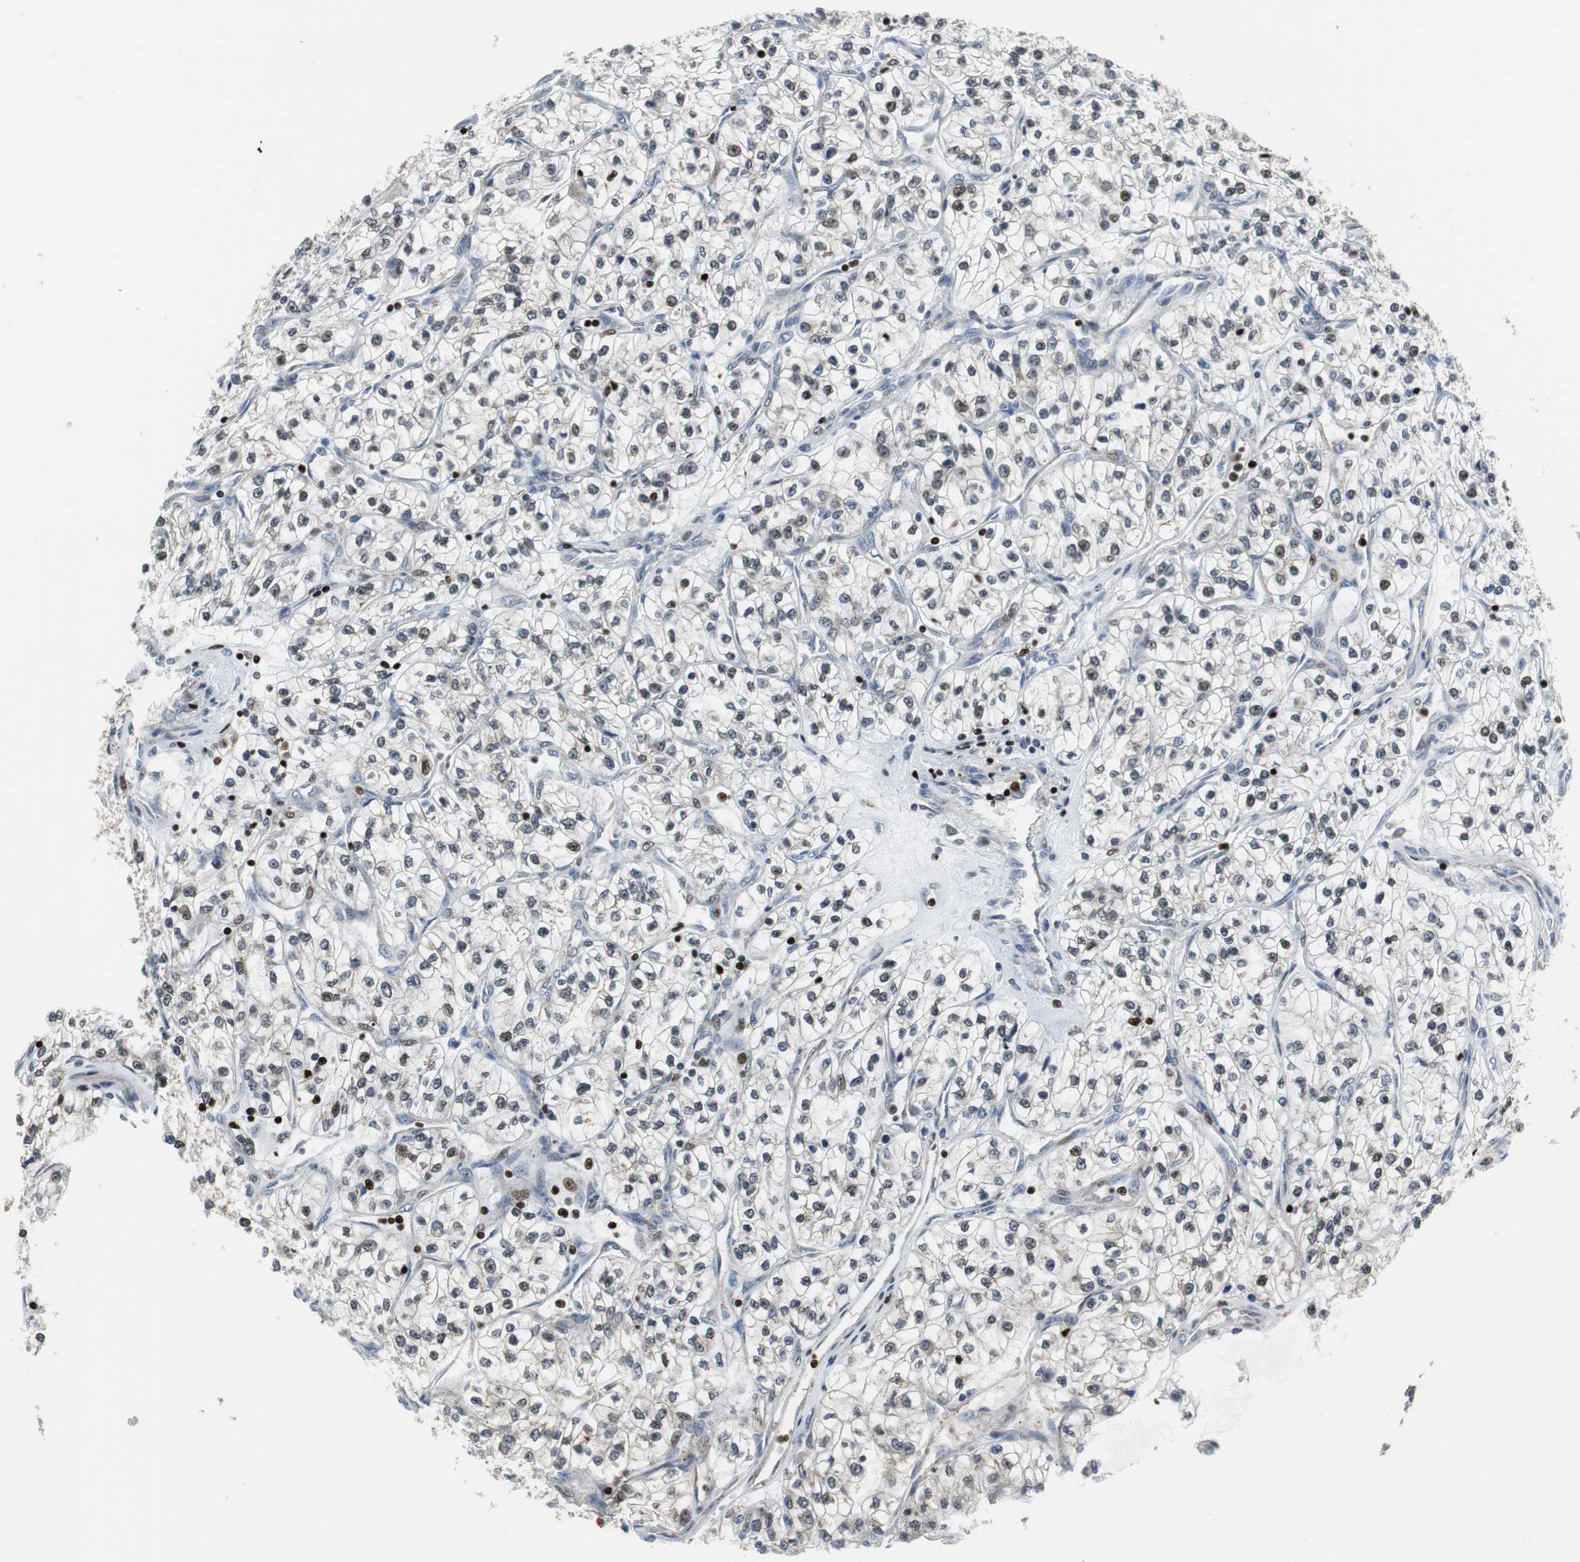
{"staining": {"intensity": "weak", "quantity": "<25%", "location": "nuclear"}, "tissue": "renal cancer", "cell_type": "Tumor cells", "image_type": "cancer", "snomed": [{"axis": "morphology", "description": "Adenocarcinoma, NOS"}, {"axis": "topography", "description": "Kidney"}], "caption": "This is an immunohistochemistry (IHC) micrograph of adenocarcinoma (renal). There is no positivity in tumor cells.", "gene": "HDAC1", "patient": {"sex": "female", "age": 57}}